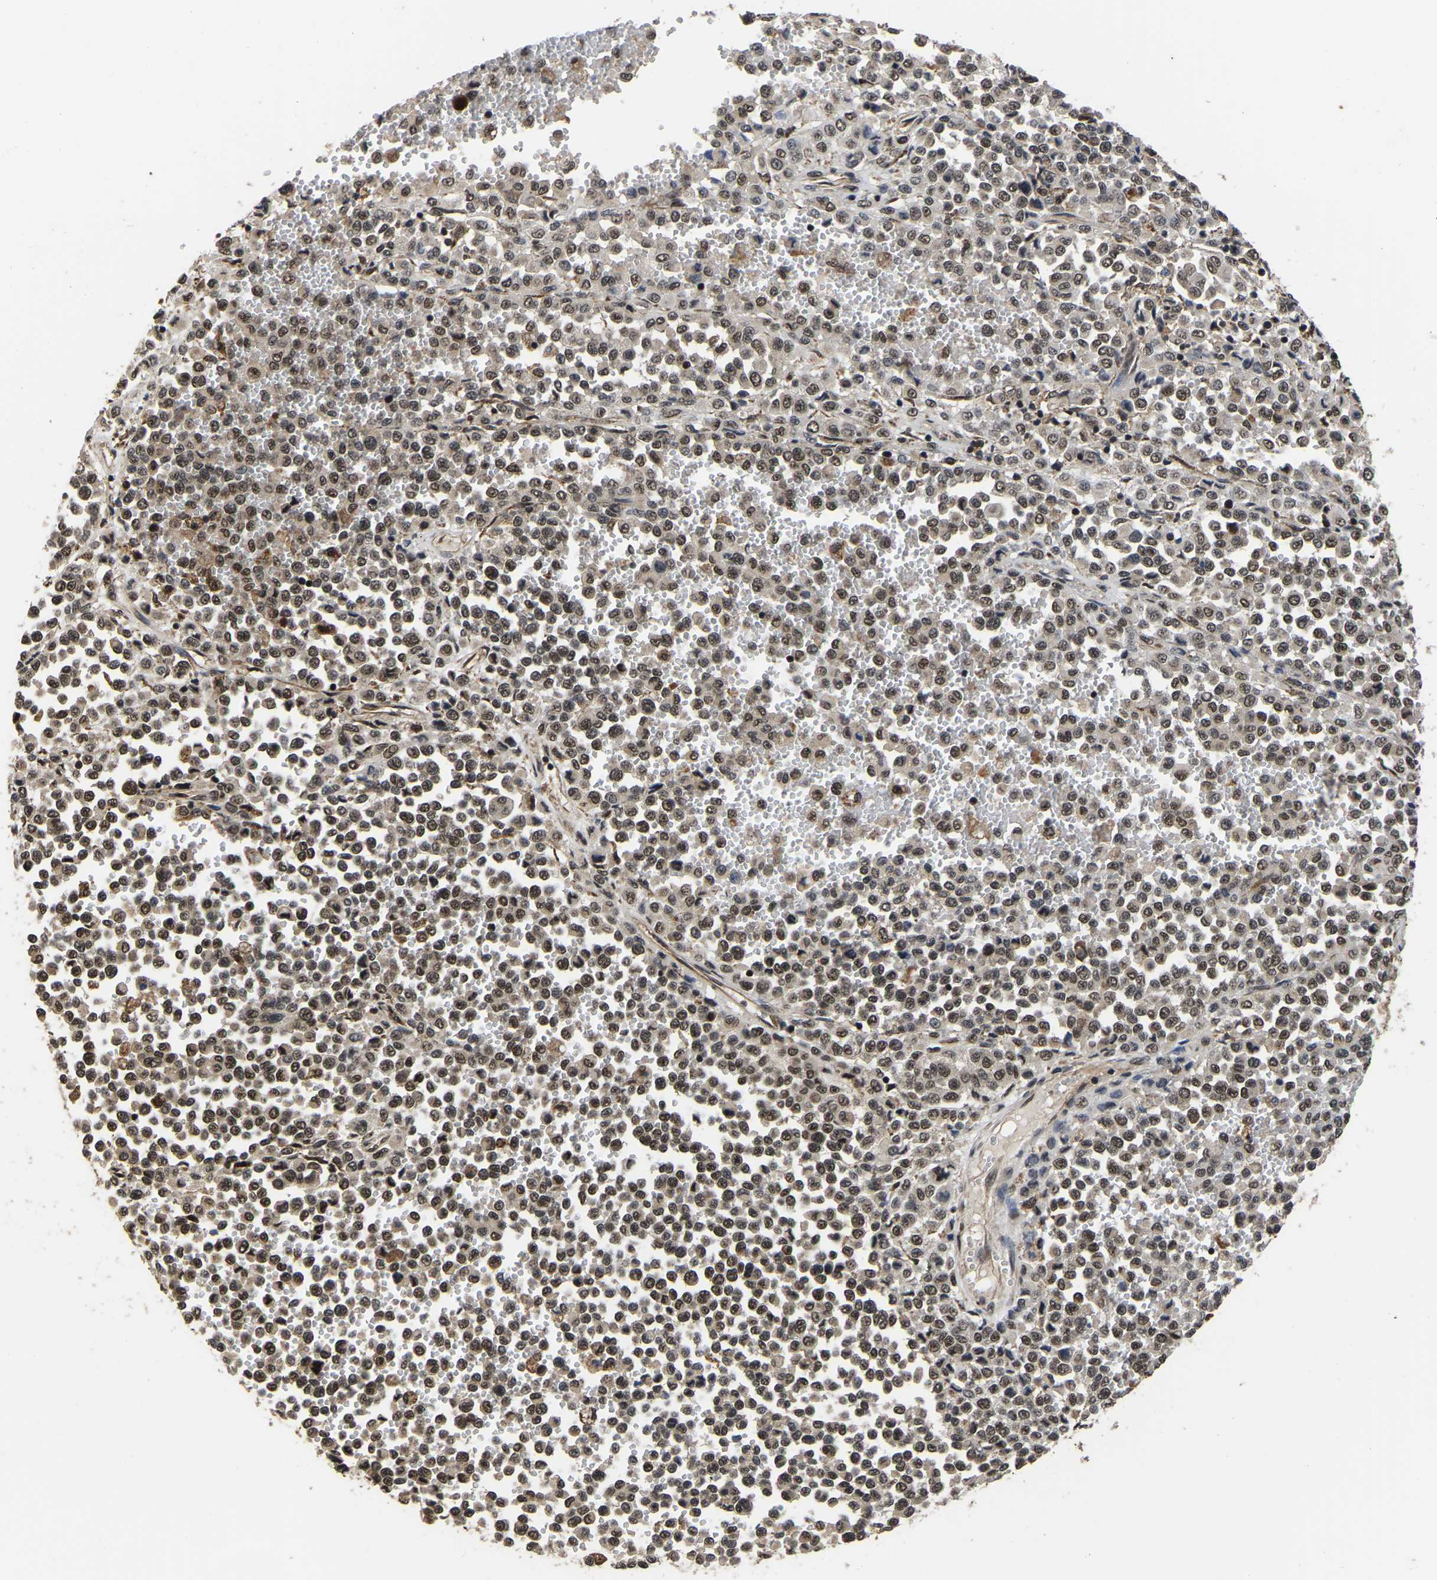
{"staining": {"intensity": "moderate", "quantity": ">75%", "location": "nuclear"}, "tissue": "melanoma", "cell_type": "Tumor cells", "image_type": "cancer", "snomed": [{"axis": "morphology", "description": "Malignant melanoma, Metastatic site"}, {"axis": "topography", "description": "Pancreas"}], "caption": "Melanoma stained with IHC demonstrates moderate nuclear expression in about >75% of tumor cells.", "gene": "CIAO1", "patient": {"sex": "female", "age": 30}}